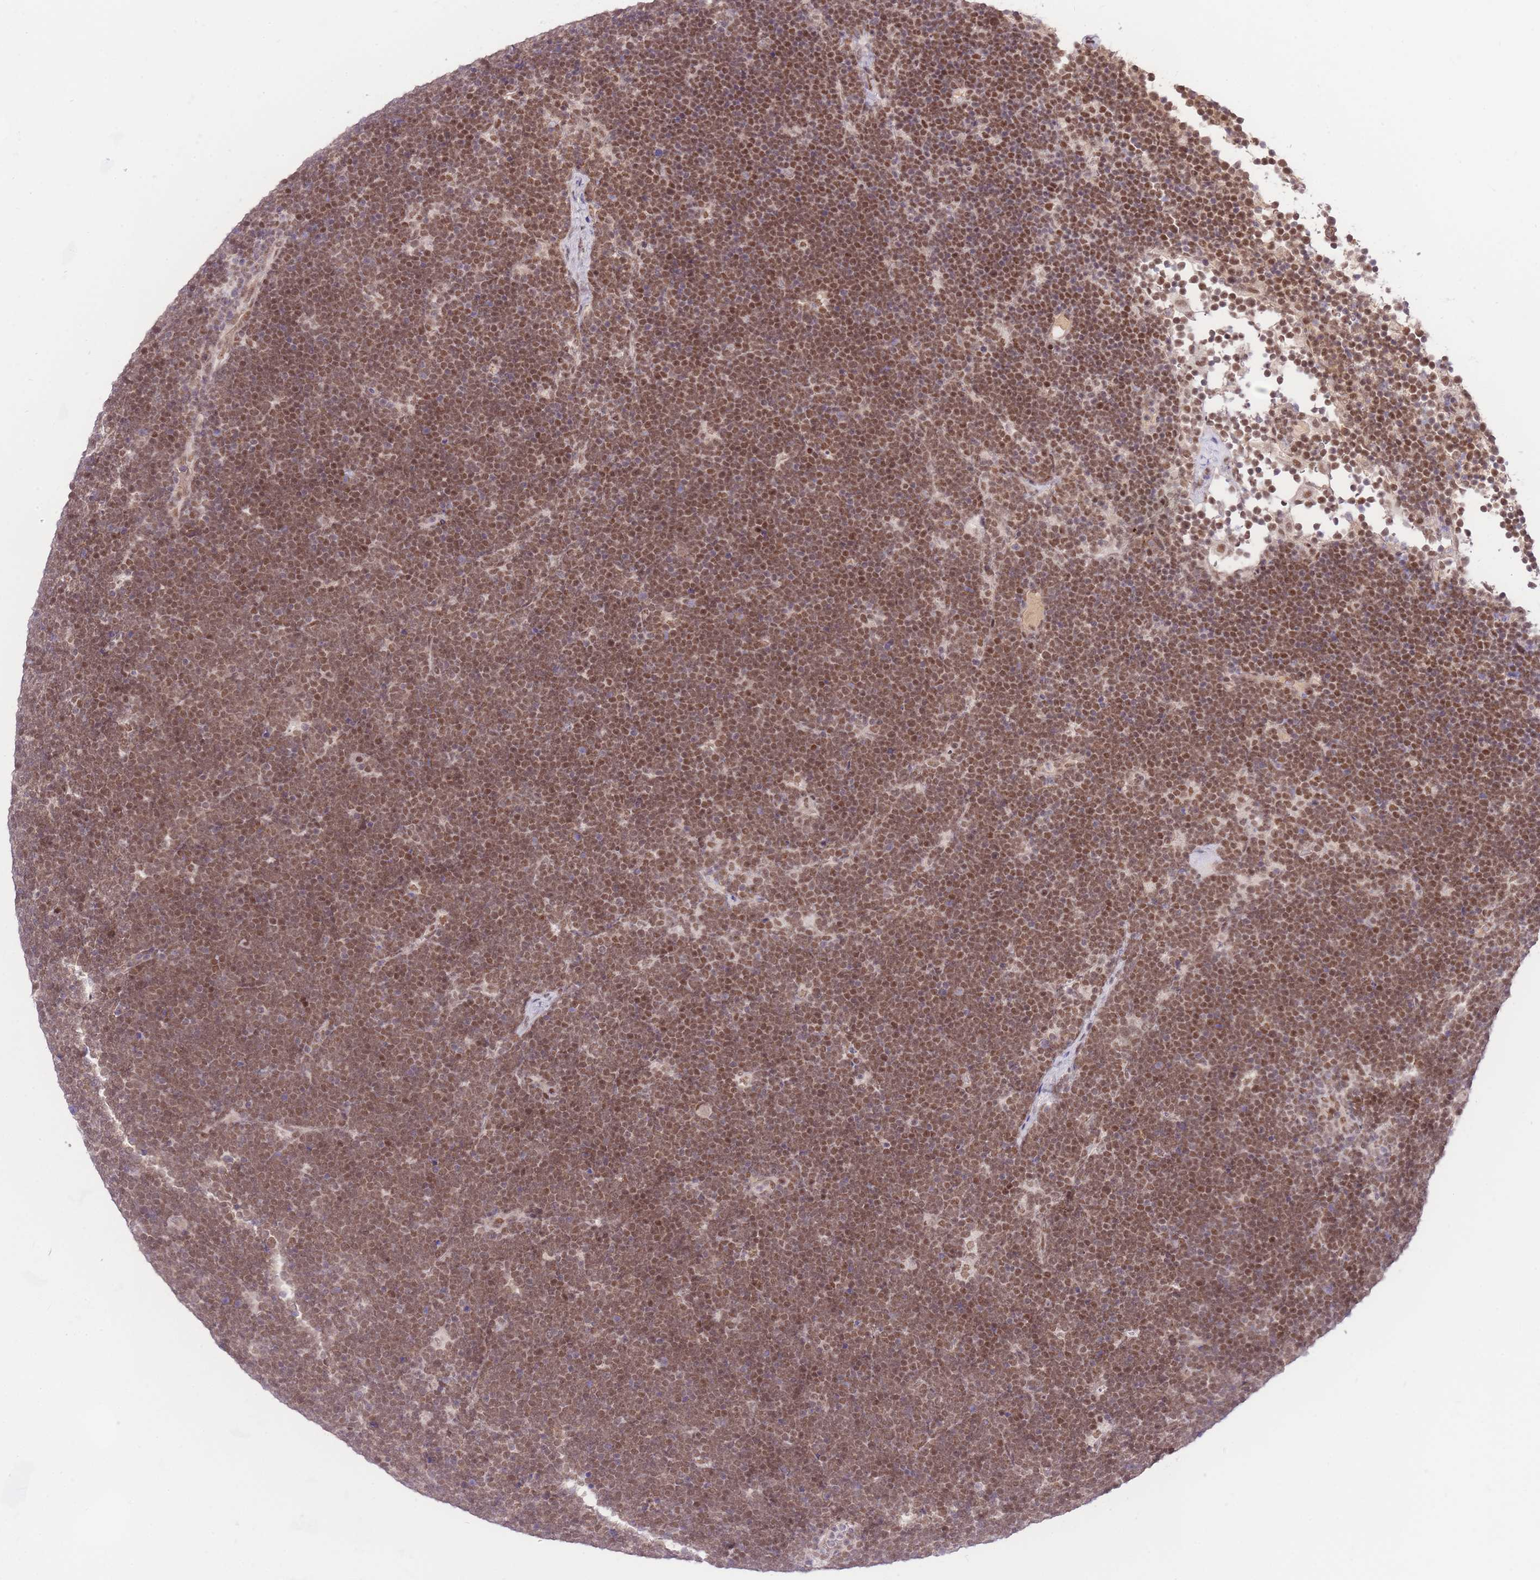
{"staining": {"intensity": "moderate", "quantity": ">75%", "location": "nuclear"}, "tissue": "lymphoma", "cell_type": "Tumor cells", "image_type": "cancer", "snomed": [{"axis": "morphology", "description": "Malignant lymphoma, non-Hodgkin's type, High grade"}, {"axis": "topography", "description": "Lymph node"}], "caption": "Moderate nuclear positivity for a protein is appreciated in approximately >75% of tumor cells of high-grade malignant lymphoma, non-Hodgkin's type using immunohistochemistry.", "gene": "UBXN7", "patient": {"sex": "male", "age": 13}}